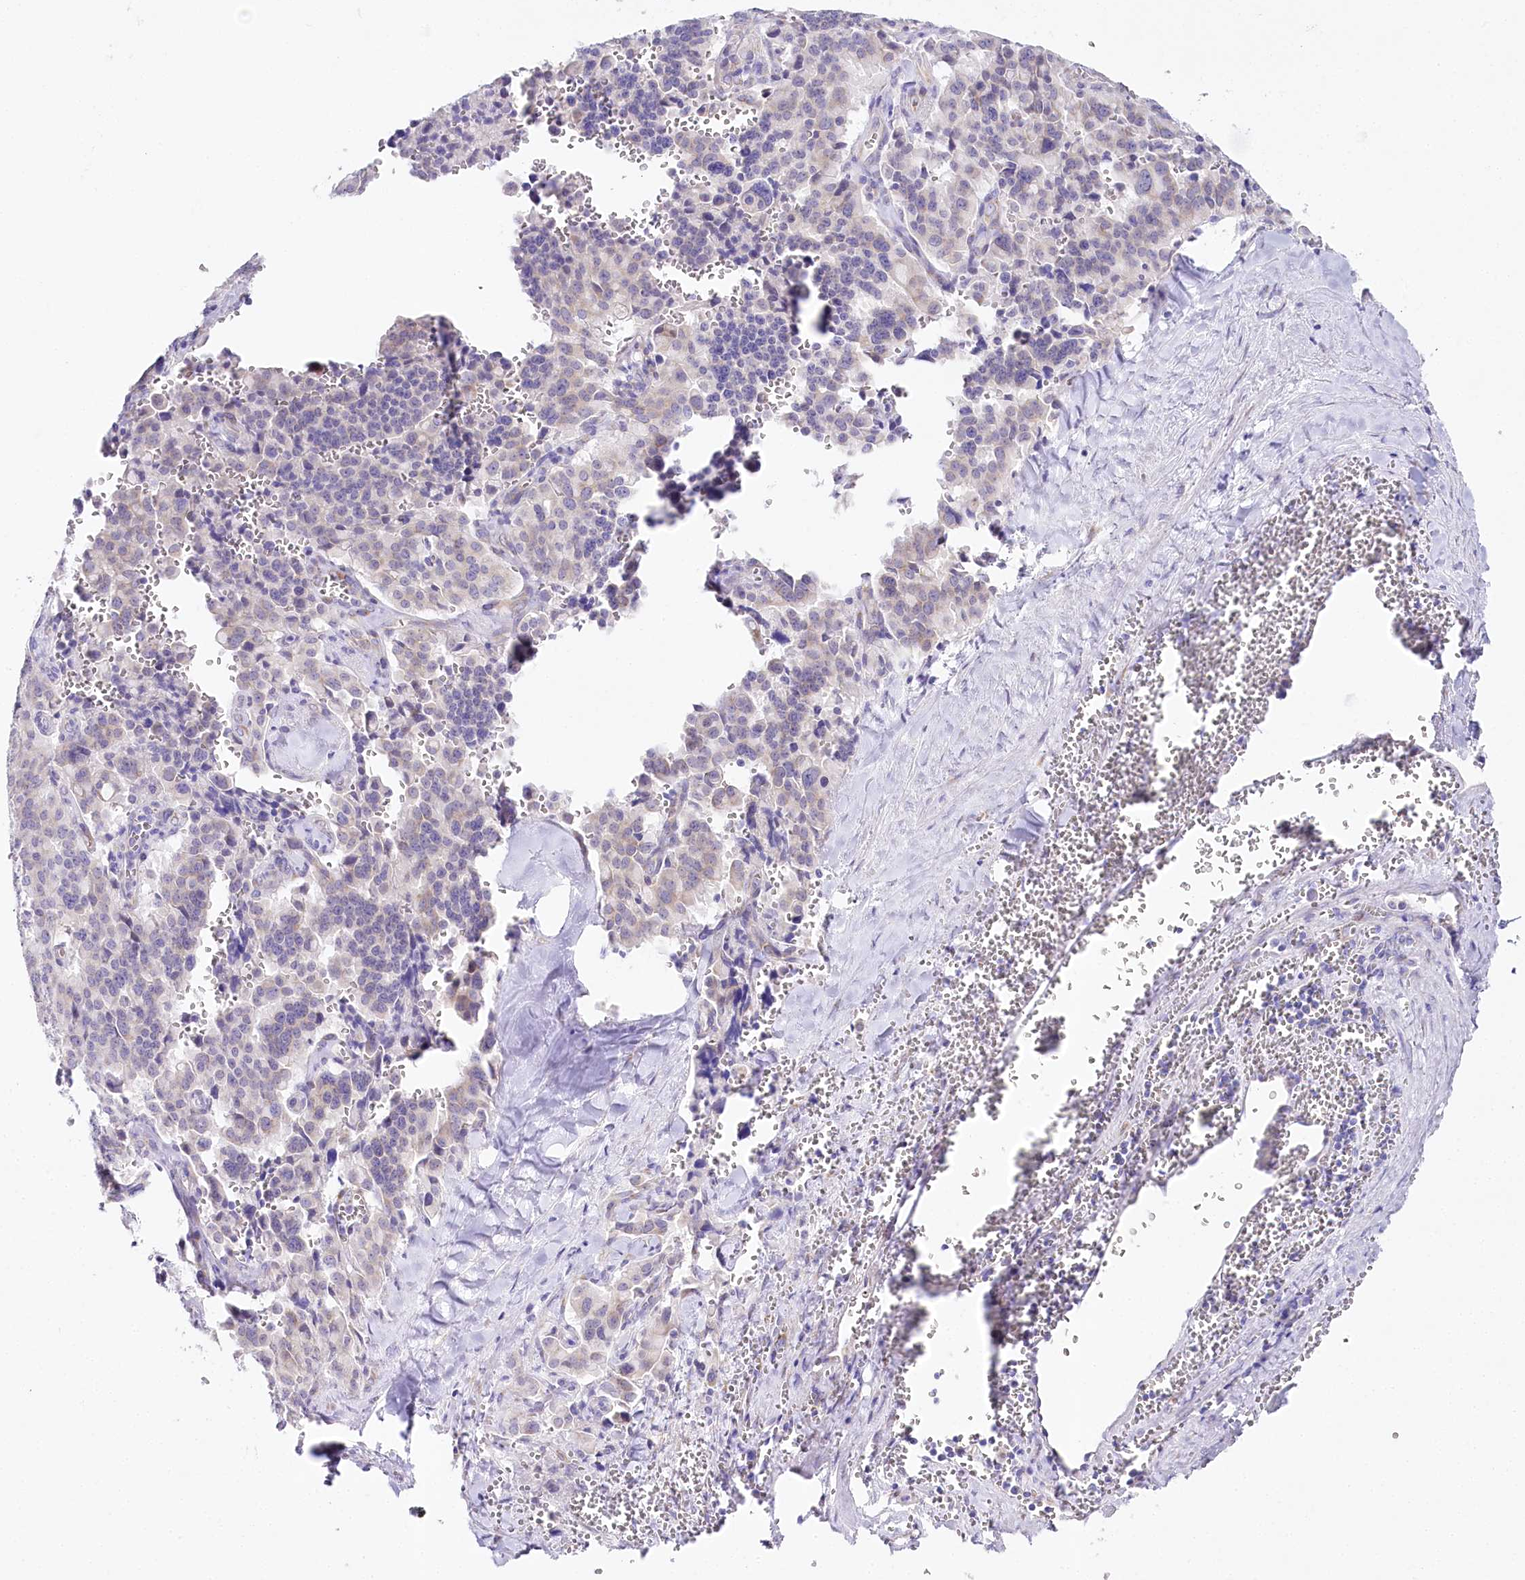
{"staining": {"intensity": "negative", "quantity": "none", "location": "none"}, "tissue": "pancreatic cancer", "cell_type": "Tumor cells", "image_type": "cancer", "snomed": [{"axis": "morphology", "description": "Adenocarcinoma, NOS"}, {"axis": "topography", "description": "Pancreas"}], "caption": "Immunohistochemical staining of human pancreatic cancer shows no significant expression in tumor cells.", "gene": "CSN3", "patient": {"sex": "male", "age": 65}}